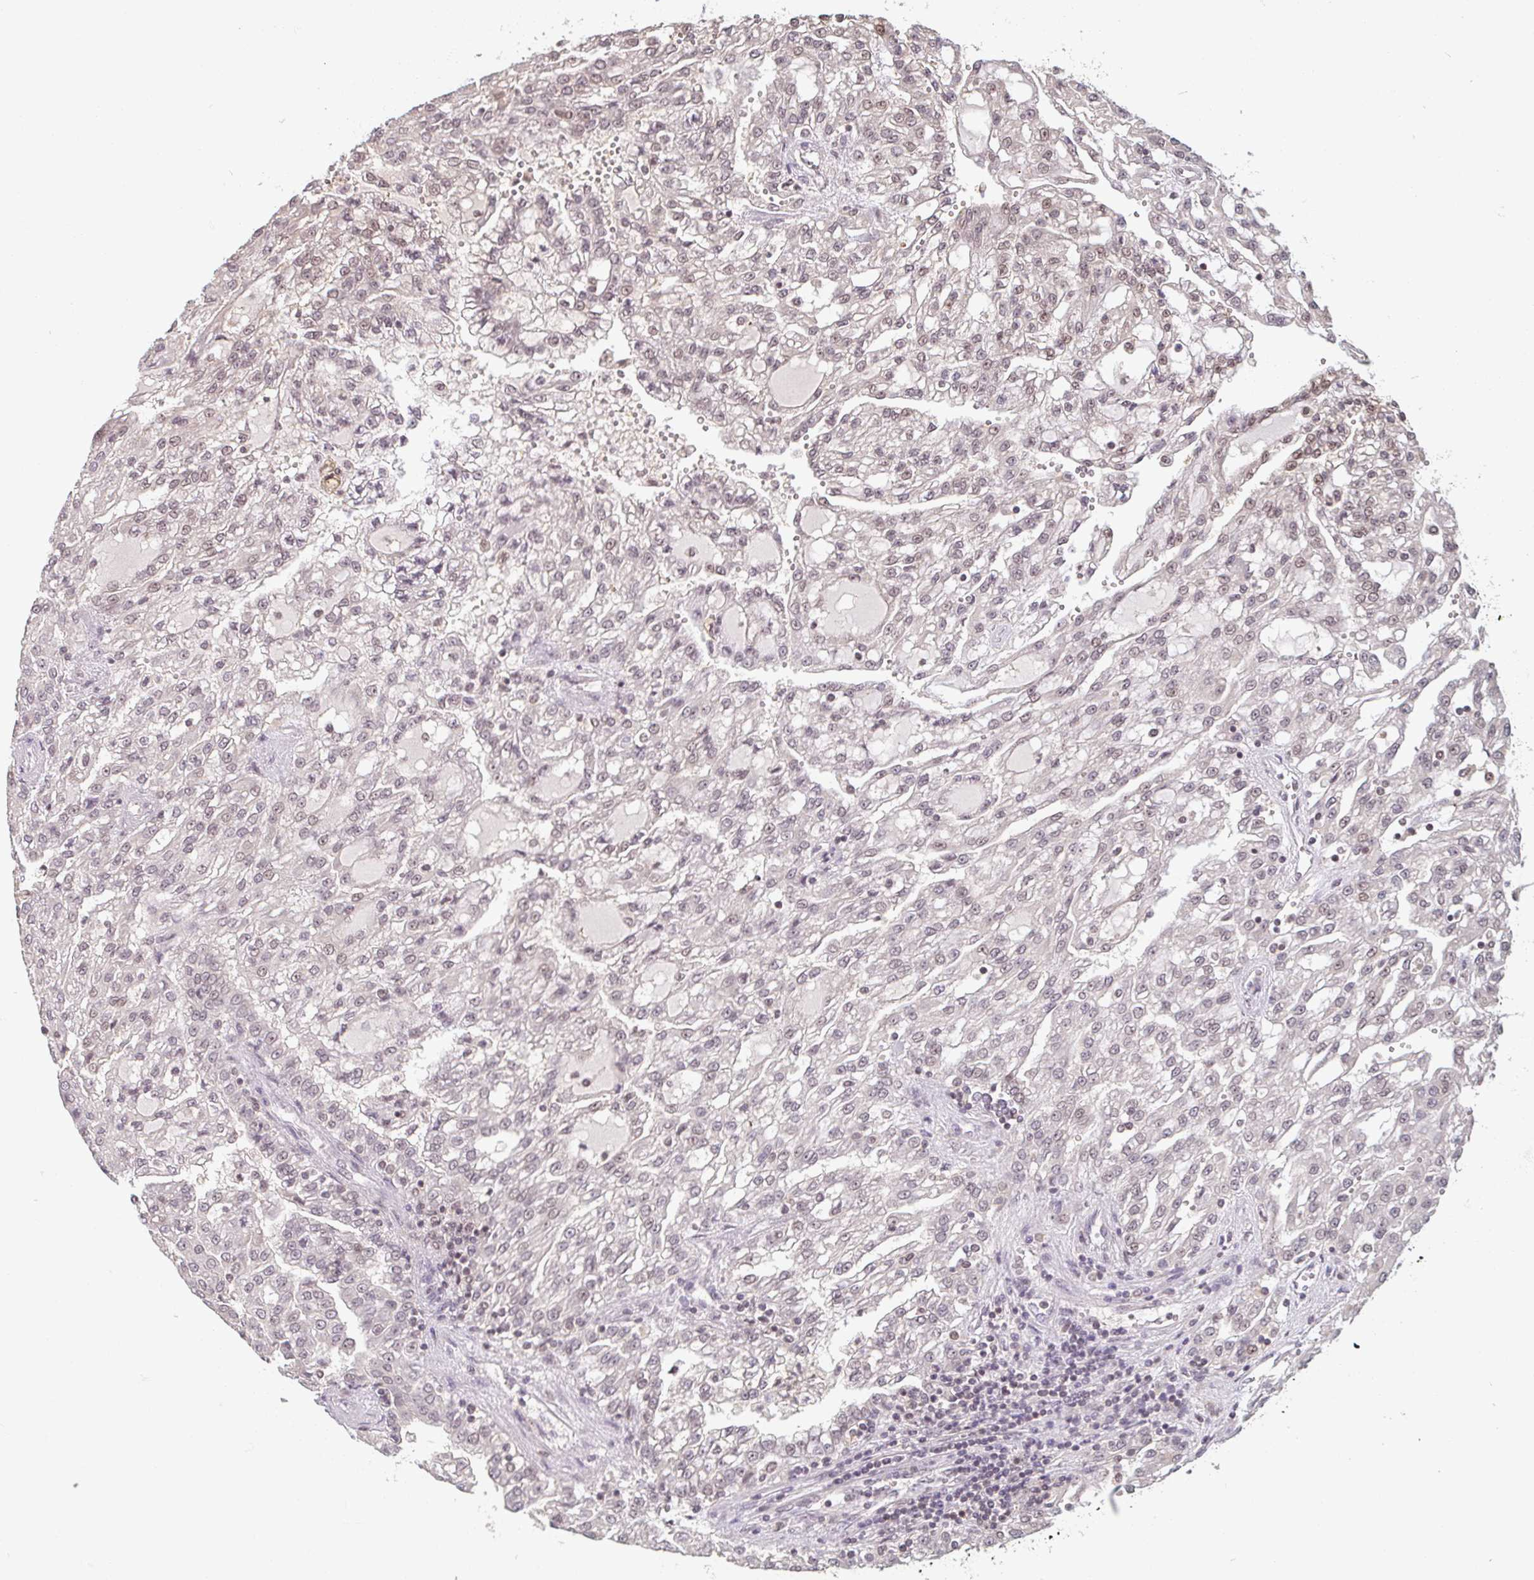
{"staining": {"intensity": "weak", "quantity": ">75%", "location": "nuclear"}, "tissue": "renal cancer", "cell_type": "Tumor cells", "image_type": "cancer", "snomed": [{"axis": "morphology", "description": "Adenocarcinoma, NOS"}, {"axis": "topography", "description": "Kidney"}], "caption": "Tumor cells exhibit weak nuclear staining in approximately >75% of cells in renal adenocarcinoma.", "gene": "DR1", "patient": {"sex": "male", "age": 63}}